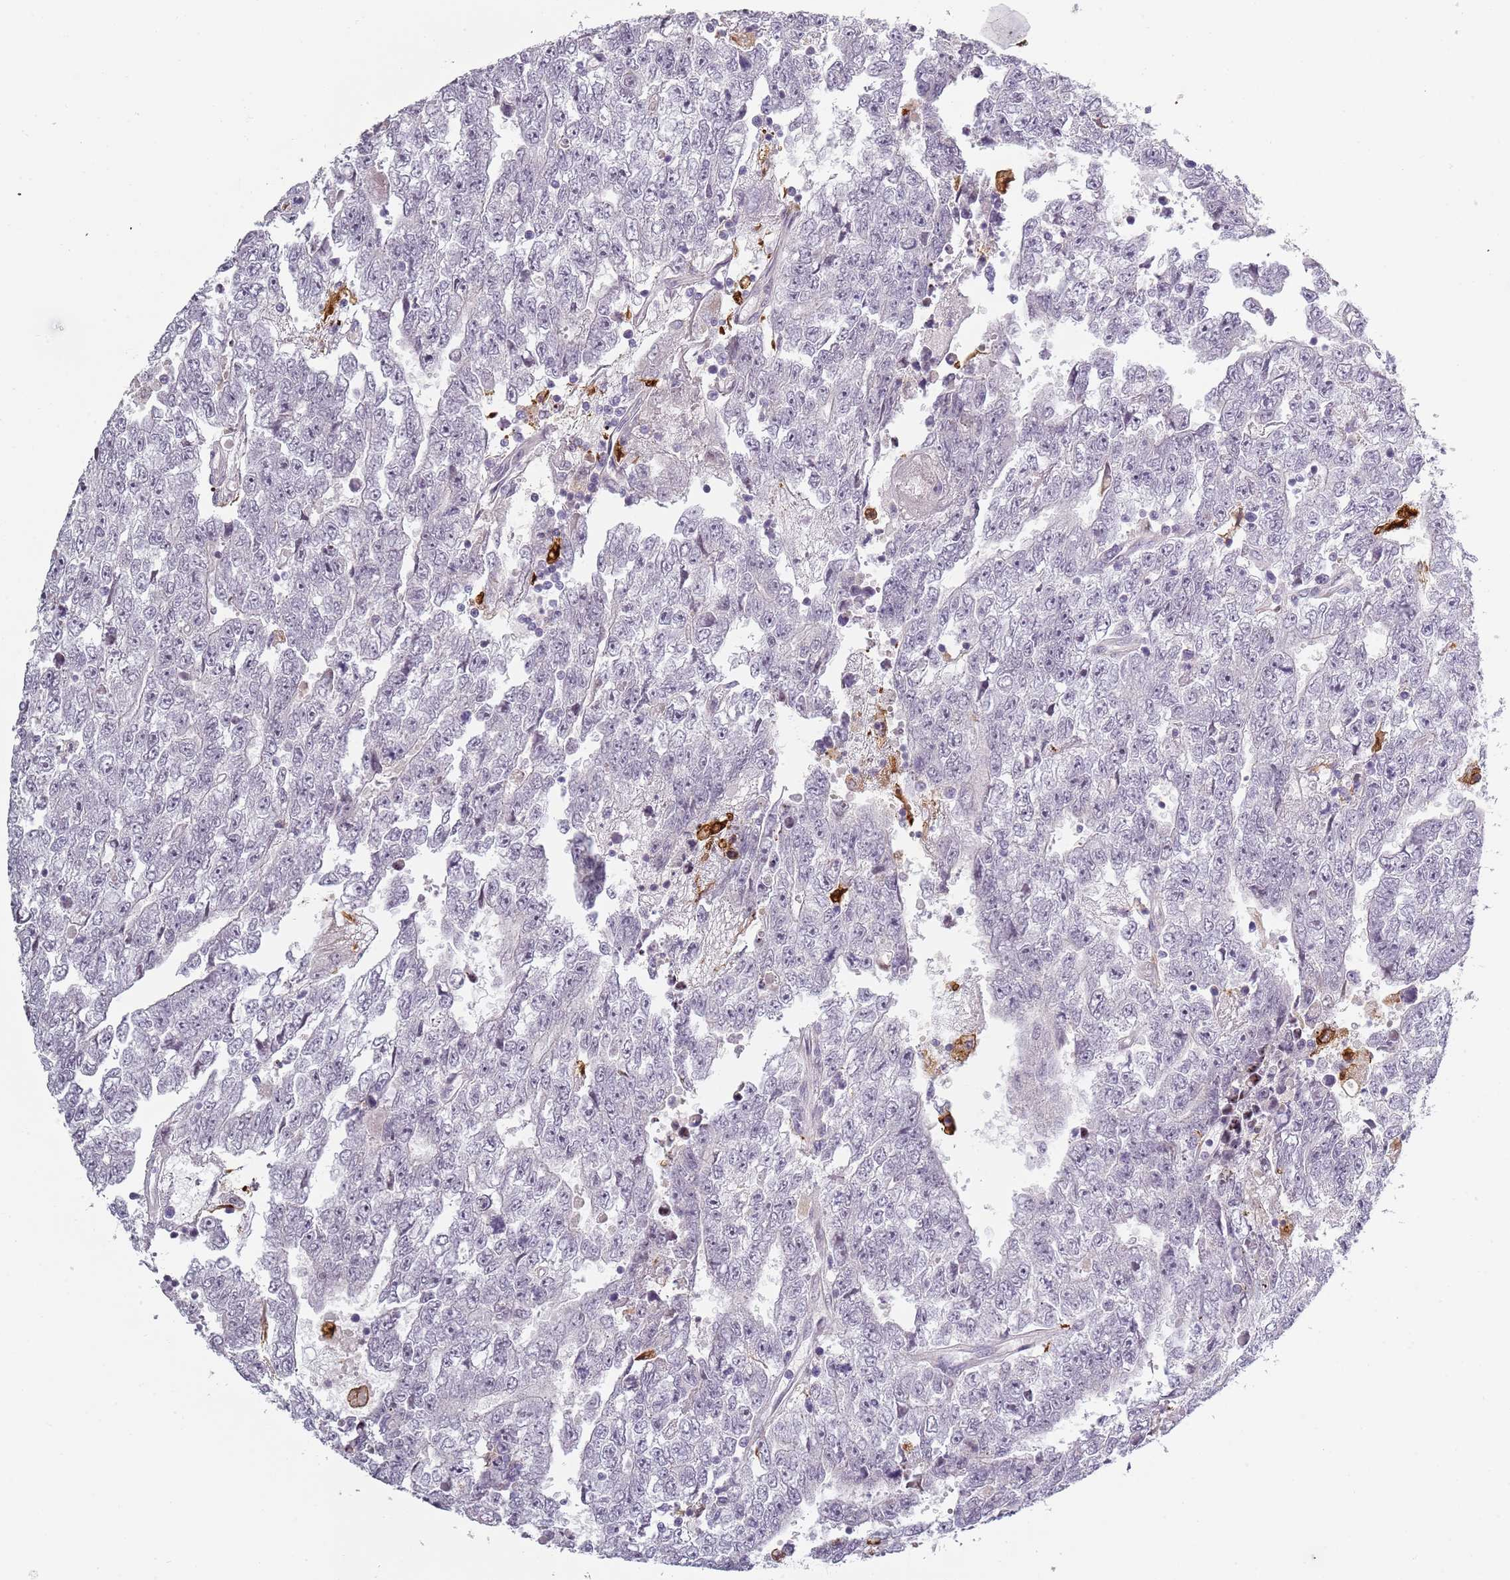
{"staining": {"intensity": "negative", "quantity": "none", "location": "none"}, "tissue": "testis cancer", "cell_type": "Tumor cells", "image_type": "cancer", "snomed": [{"axis": "morphology", "description": "Carcinoma, Embryonal, NOS"}, {"axis": "topography", "description": "Testis"}], "caption": "DAB (3,3'-diaminobenzidine) immunohistochemical staining of human testis cancer demonstrates no significant positivity in tumor cells.", "gene": "CC2D2B", "patient": {"sex": "male", "age": 25}}